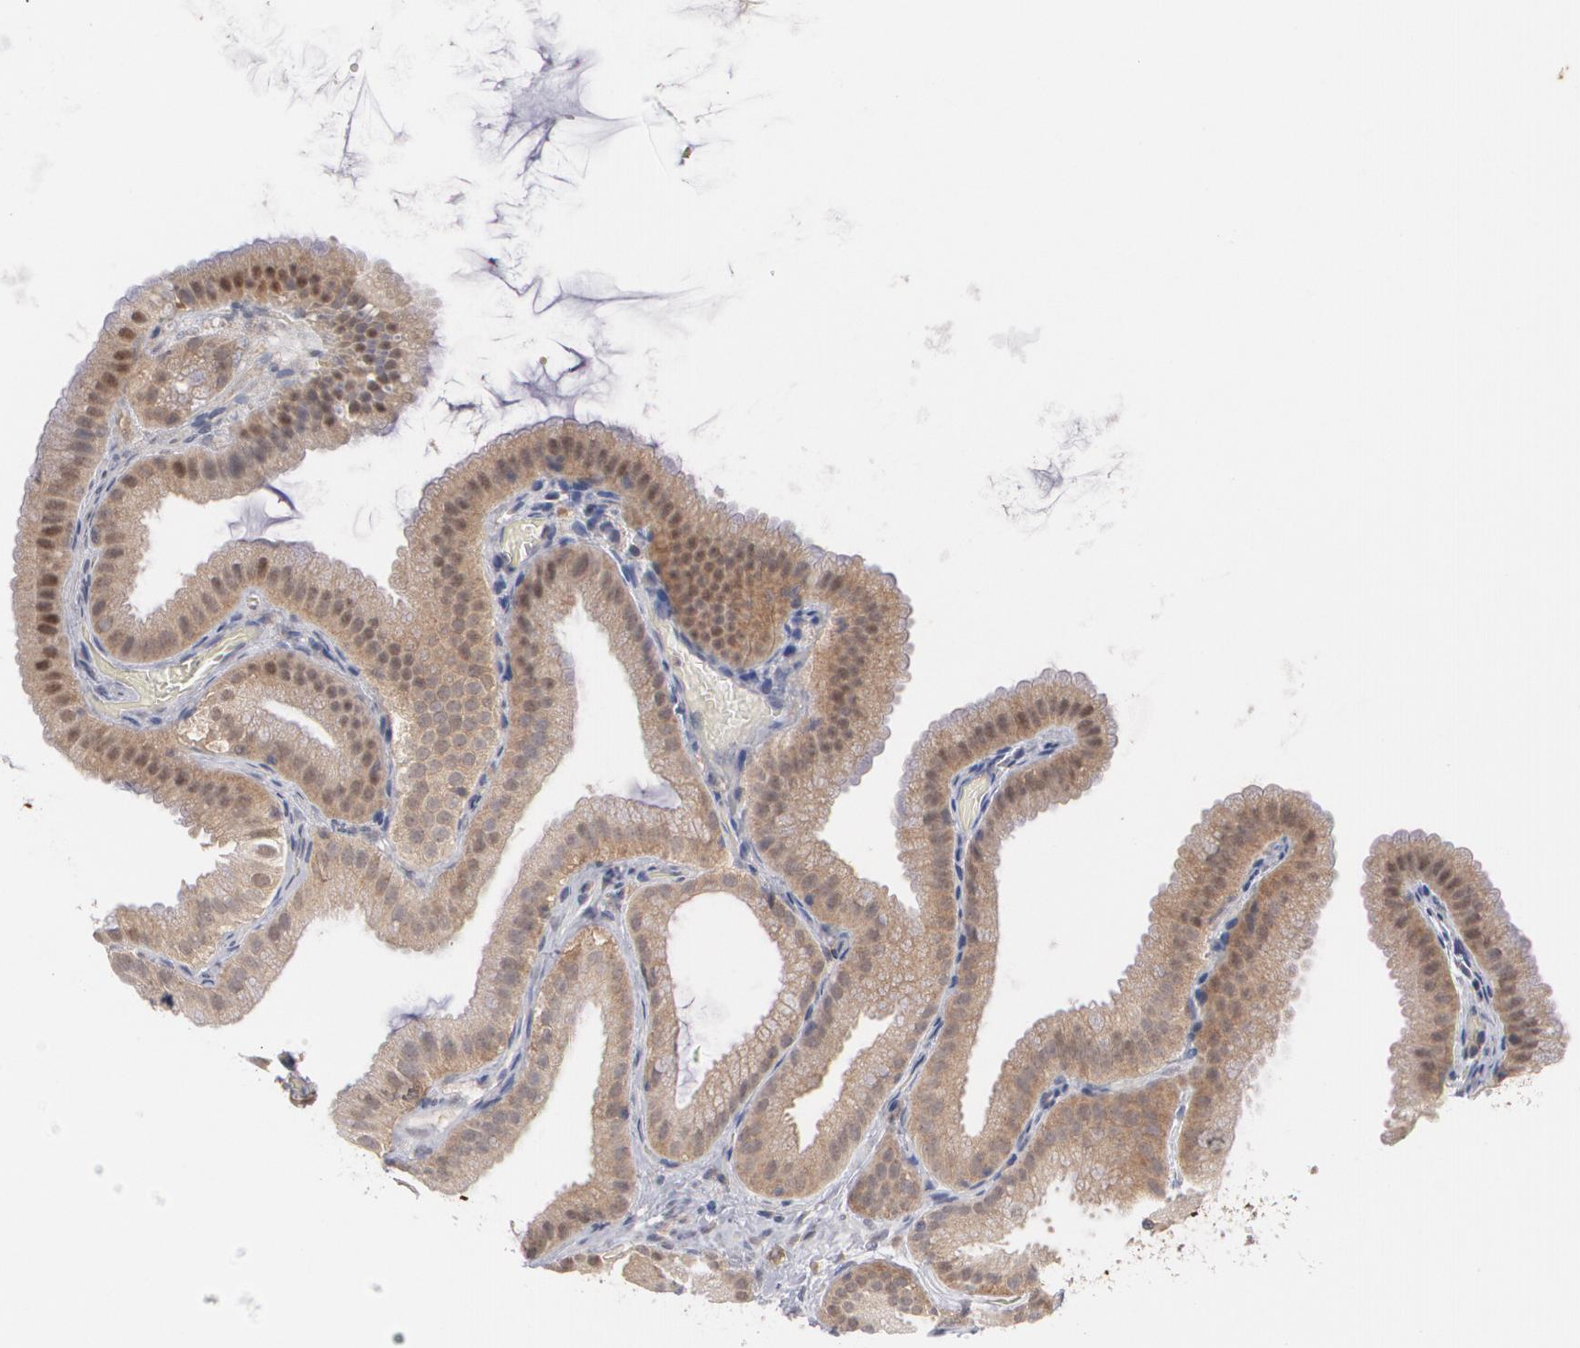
{"staining": {"intensity": "moderate", "quantity": "<25%", "location": "cytoplasmic/membranous"}, "tissue": "gallbladder", "cell_type": "Glandular cells", "image_type": "normal", "snomed": [{"axis": "morphology", "description": "Normal tissue, NOS"}, {"axis": "topography", "description": "Gallbladder"}], "caption": "Unremarkable gallbladder displays moderate cytoplasmic/membranous expression in approximately <25% of glandular cells, visualized by immunohistochemistry.", "gene": "HTT", "patient": {"sex": "female", "age": 63}}